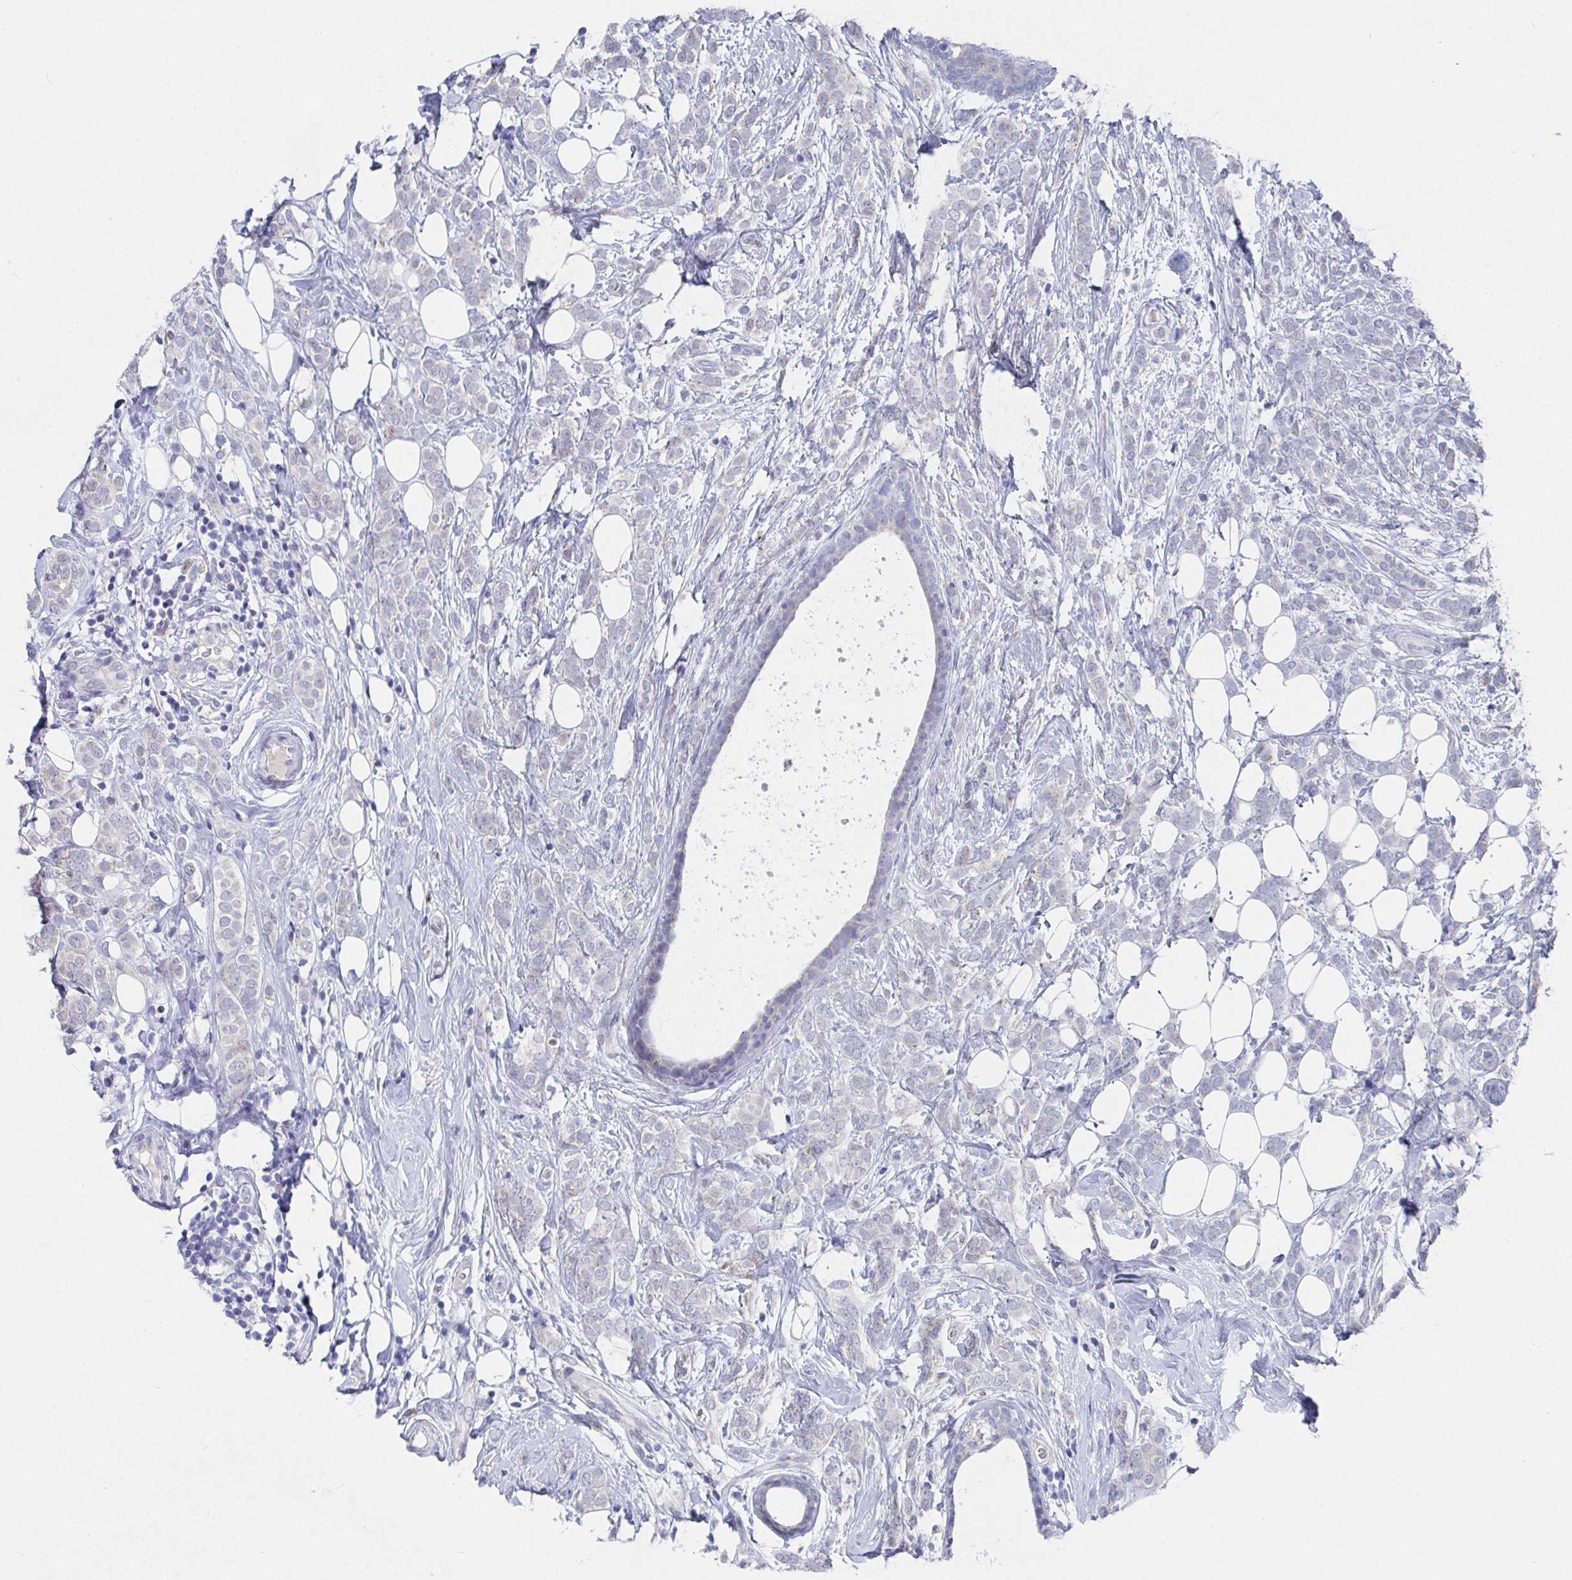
{"staining": {"intensity": "negative", "quantity": "none", "location": "none"}, "tissue": "breast cancer", "cell_type": "Tumor cells", "image_type": "cancer", "snomed": [{"axis": "morphology", "description": "Lobular carcinoma"}, {"axis": "topography", "description": "Breast"}], "caption": "Protein analysis of breast cancer (lobular carcinoma) shows no significant positivity in tumor cells.", "gene": "TAS2R39", "patient": {"sex": "female", "age": 49}}